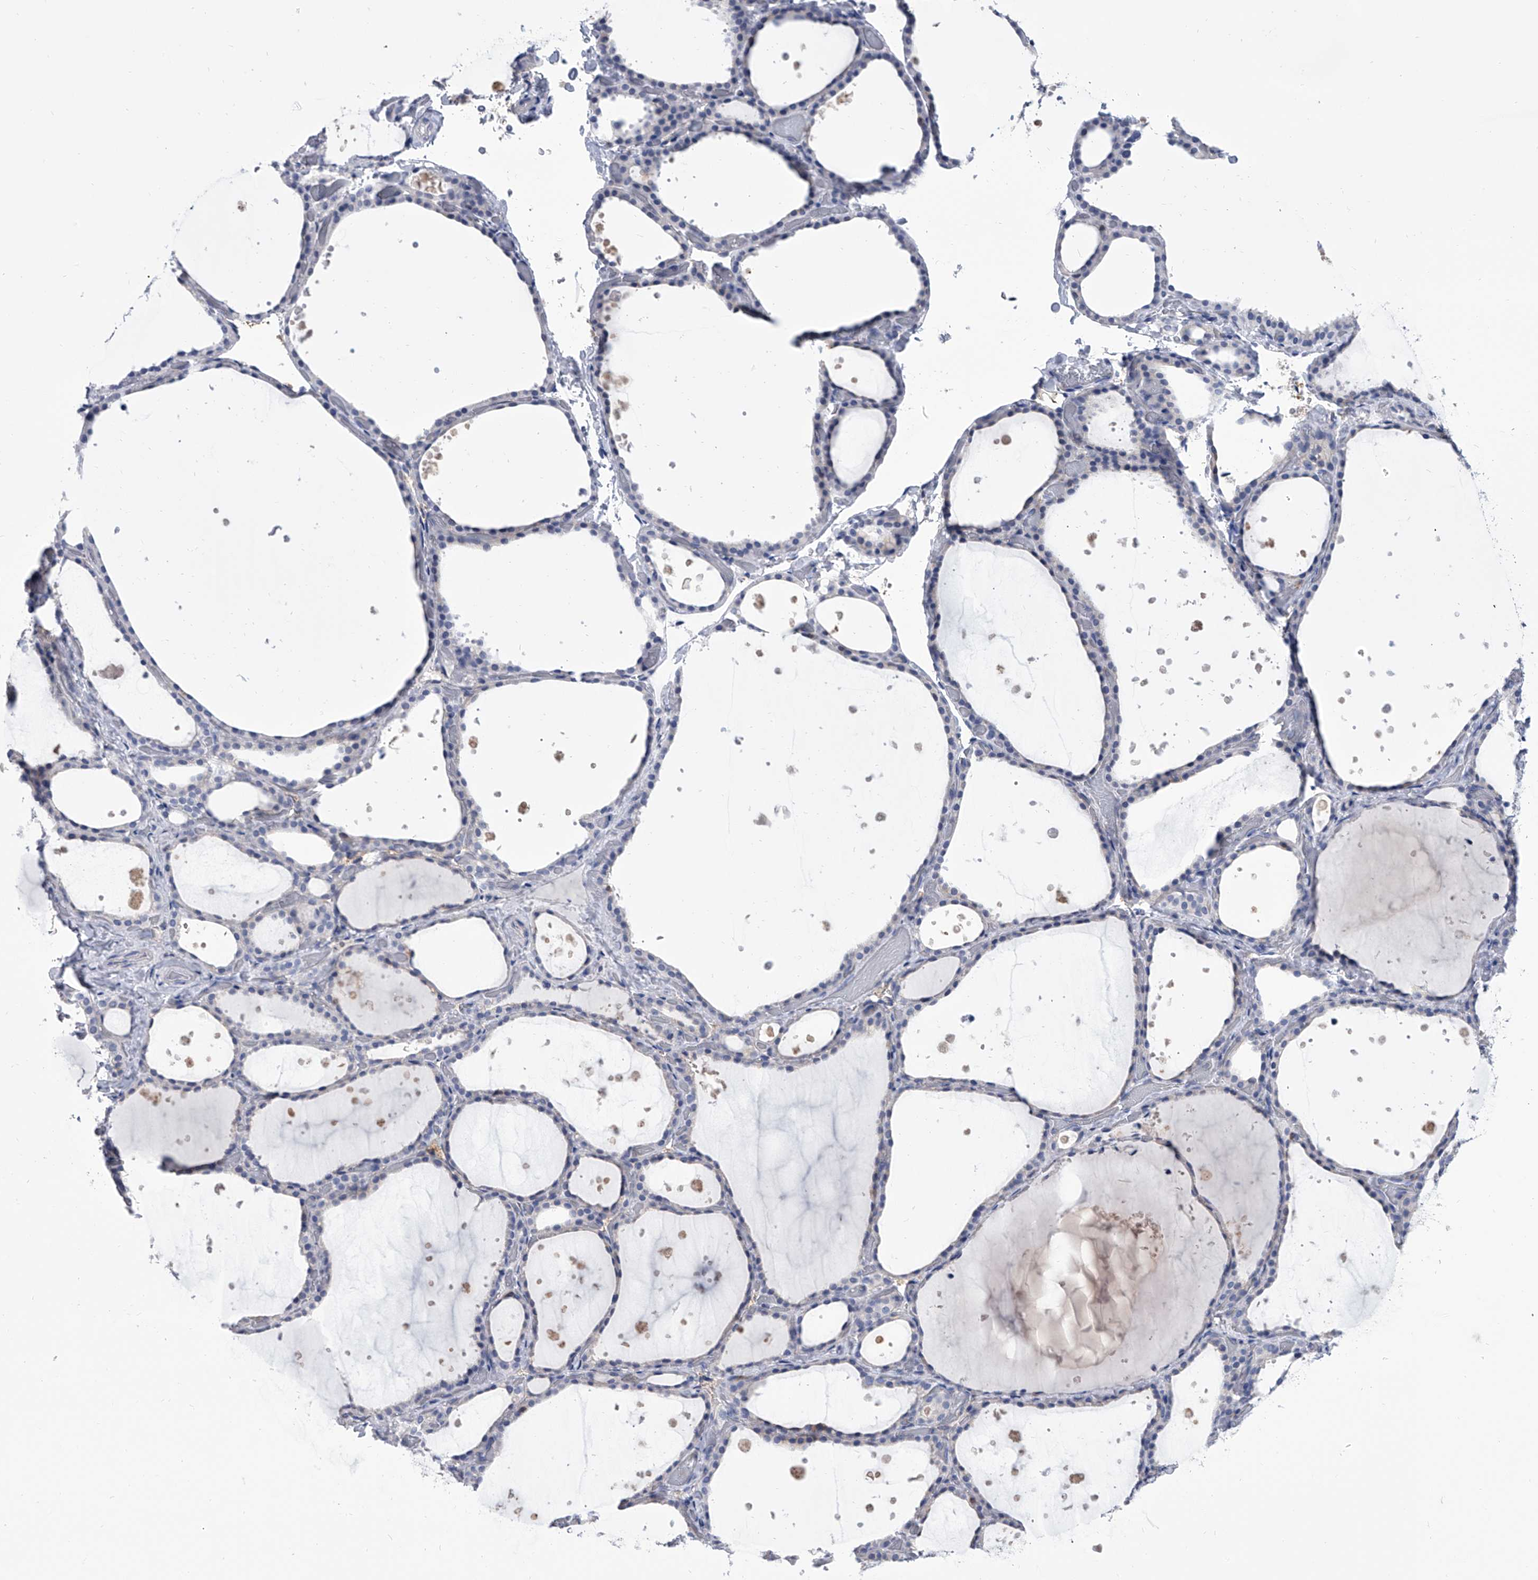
{"staining": {"intensity": "negative", "quantity": "none", "location": "none"}, "tissue": "thyroid gland", "cell_type": "Glandular cells", "image_type": "normal", "snomed": [{"axis": "morphology", "description": "Normal tissue, NOS"}, {"axis": "topography", "description": "Thyroid gland"}], "caption": "The image reveals no significant staining in glandular cells of thyroid gland.", "gene": "SERPINB9", "patient": {"sex": "female", "age": 44}}